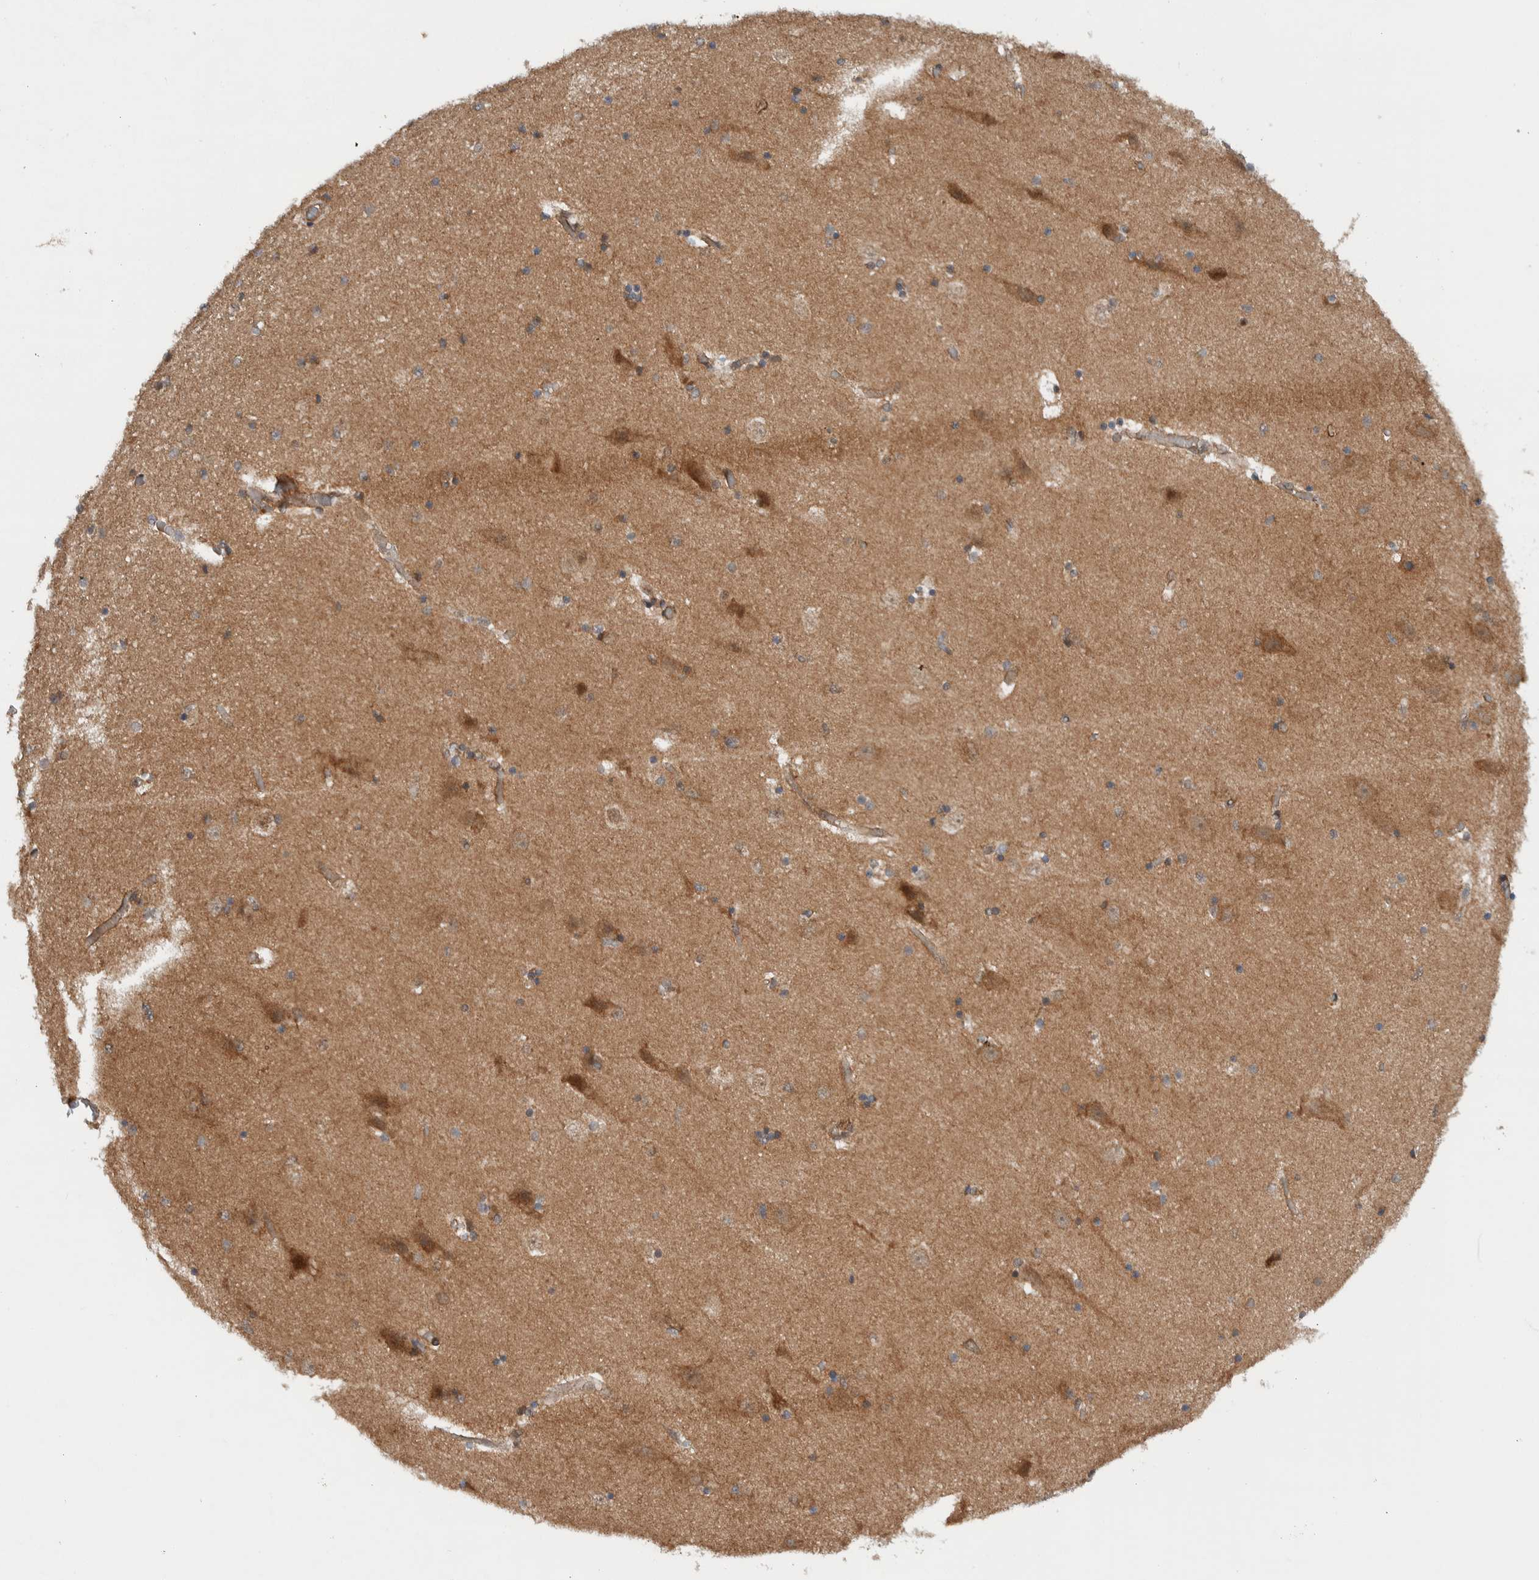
{"staining": {"intensity": "moderate", "quantity": "<25%", "location": "cytoplasmic/membranous"}, "tissue": "hippocampus", "cell_type": "Glial cells", "image_type": "normal", "snomed": [{"axis": "morphology", "description": "Normal tissue, NOS"}, {"axis": "topography", "description": "Hippocampus"}], "caption": "Immunohistochemistry (IHC) (DAB) staining of unremarkable hippocampus displays moderate cytoplasmic/membranous protein positivity in about <25% of glial cells. (brown staining indicates protein expression, while blue staining denotes nuclei).", "gene": "KLHL6", "patient": {"sex": "female", "age": 54}}